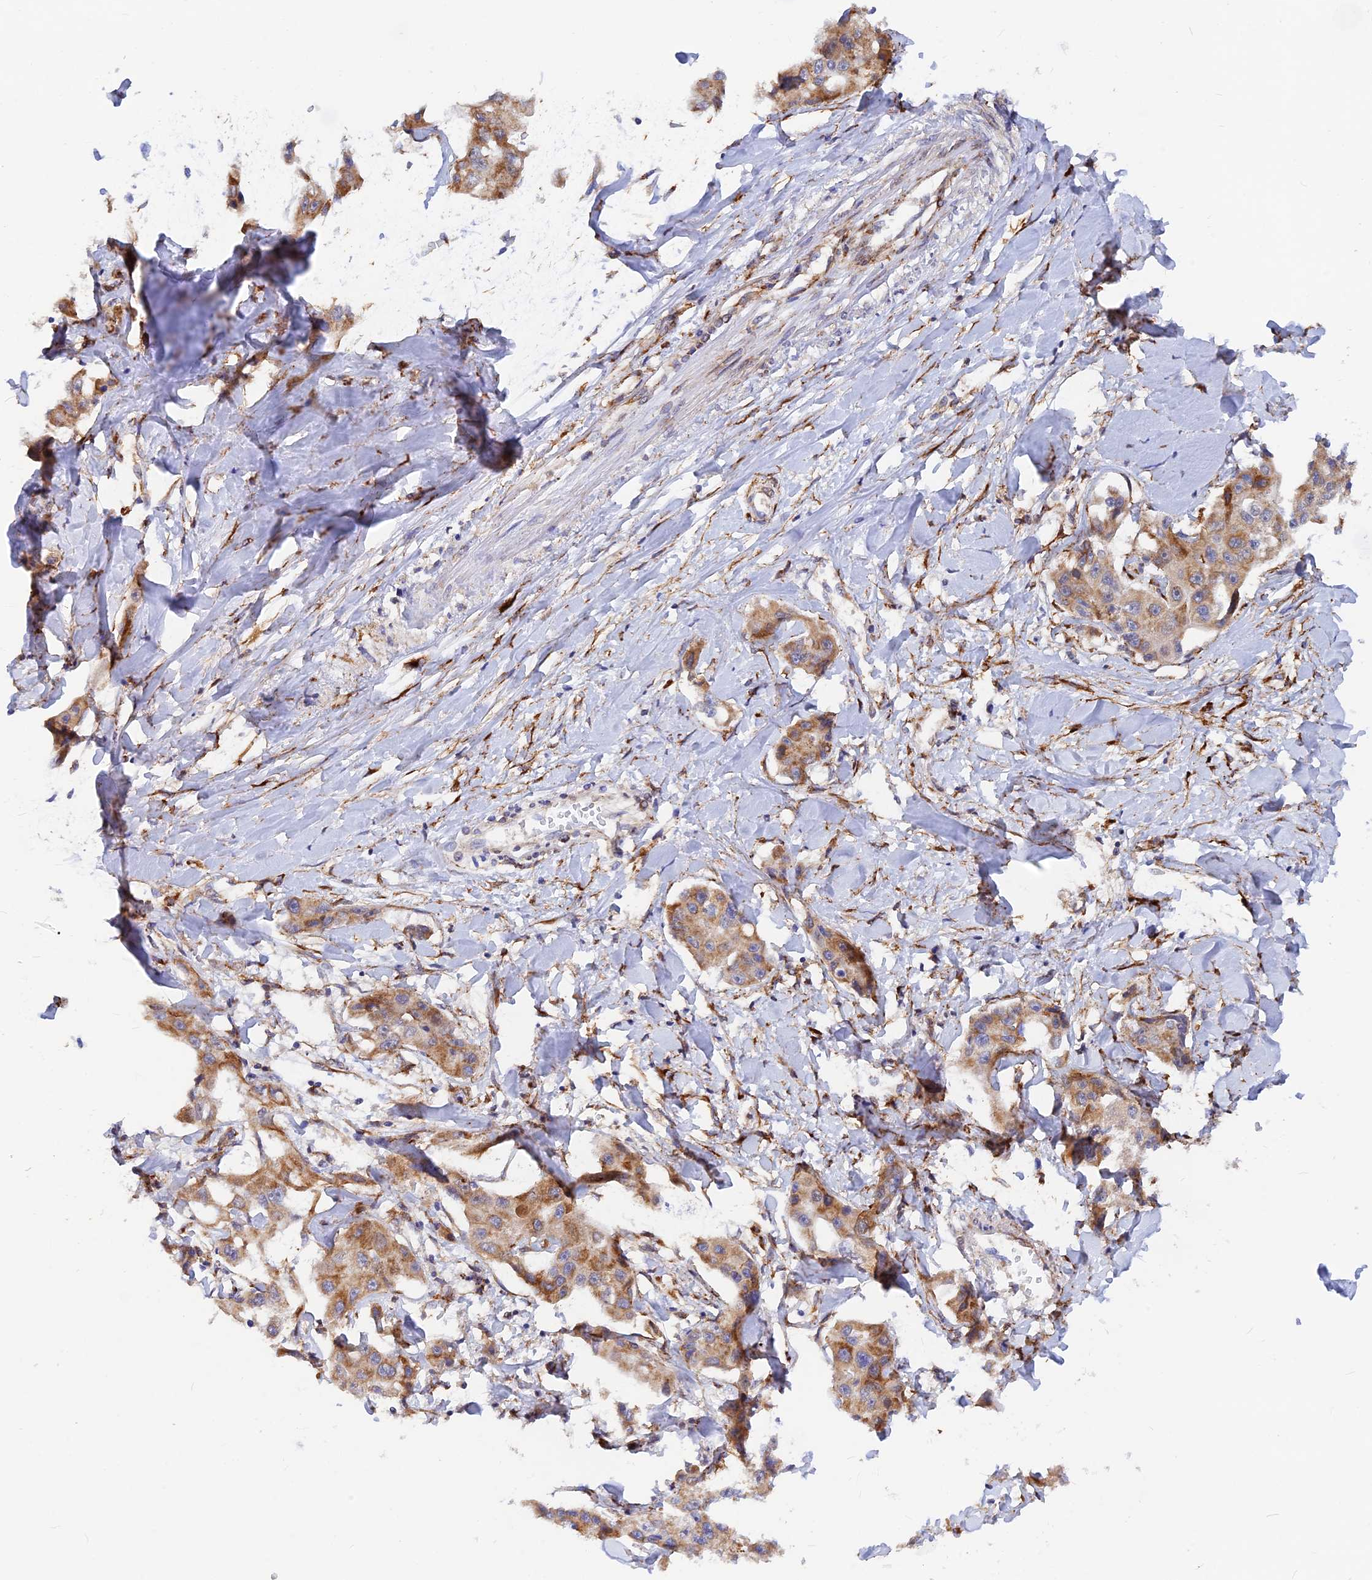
{"staining": {"intensity": "moderate", "quantity": ">75%", "location": "cytoplasmic/membranous"}, "tissue": "liver cancer", "cell_type": "Tumor cells", "image_type": "cancer", "snomed": [{"axis": "morphology", "description": "Cholangiocarcinoma"}, {"axis": "topography", "description": "Liver"}], "caption": "Immunohistochemistry (IHC) photomicrograph of human liver cancer stained for a protein (brown), which displays medium levels of moderate cytoplasmic/membranous staining in about >75% of tumor cells.", "gene": "VSTM2L", "patient": {"sex": "male", "age": 59}}